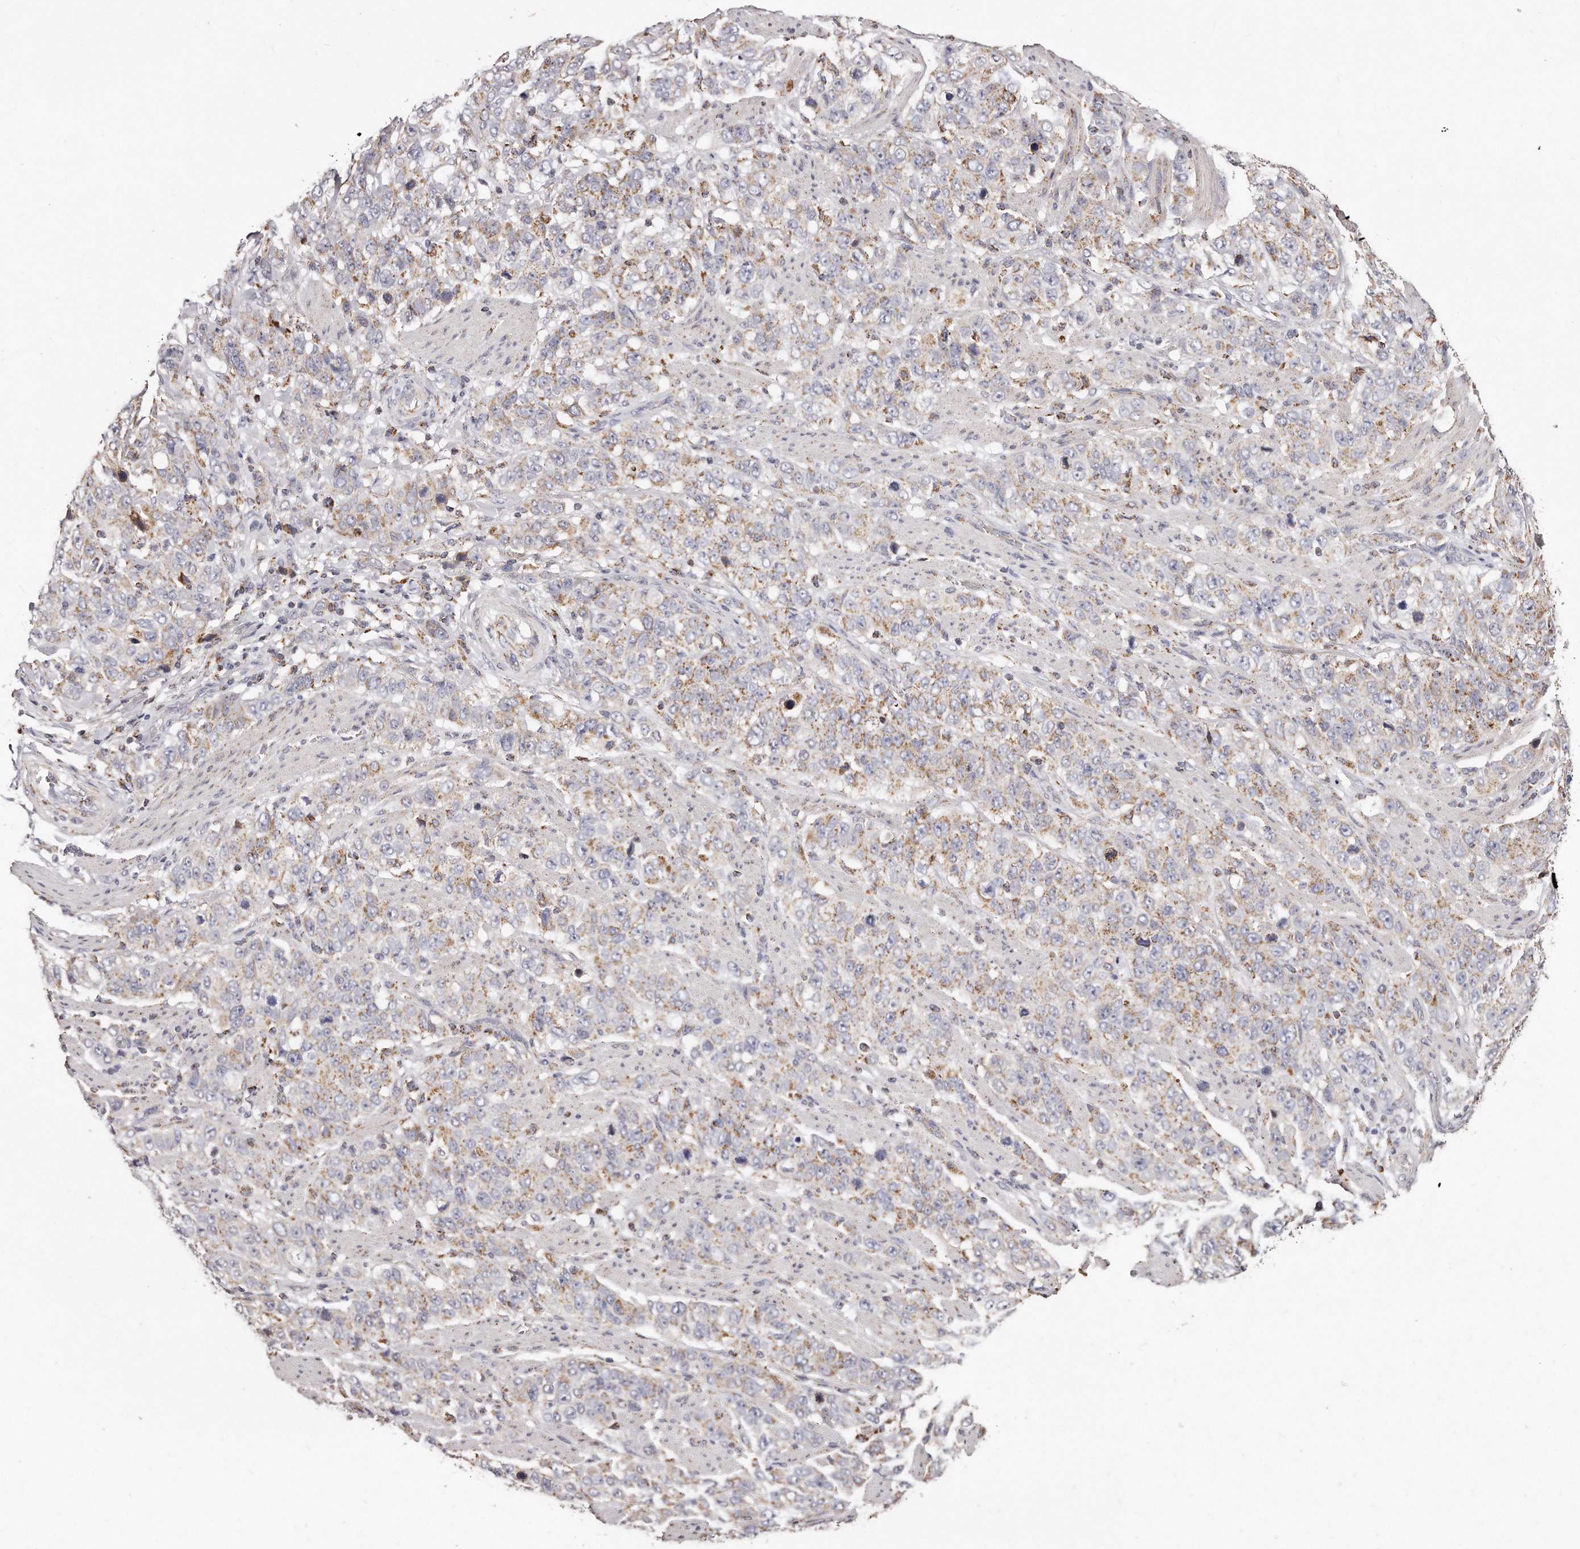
{"staining": {"intensity": "moderate", "quantity": ">75%", "location": "cytoplasmic/membranous"}, "tissue": "stomach cancer", "cell_type": "Tumor cells", "image_type": "cancer", "snomed": [{"axis": "morphology", "description": "Adenocarcinoma, NOS"}, {"axis": "topography", "description": "Stomach"}], "caption": "DAB immunohistochemical staining of stomach cancer exhibits moderate cytoplasmic/membranous protein positivity in about >75% of tumor cells.", "gene": "RTKN", "patient": {"sex": "male", "age": 48}}